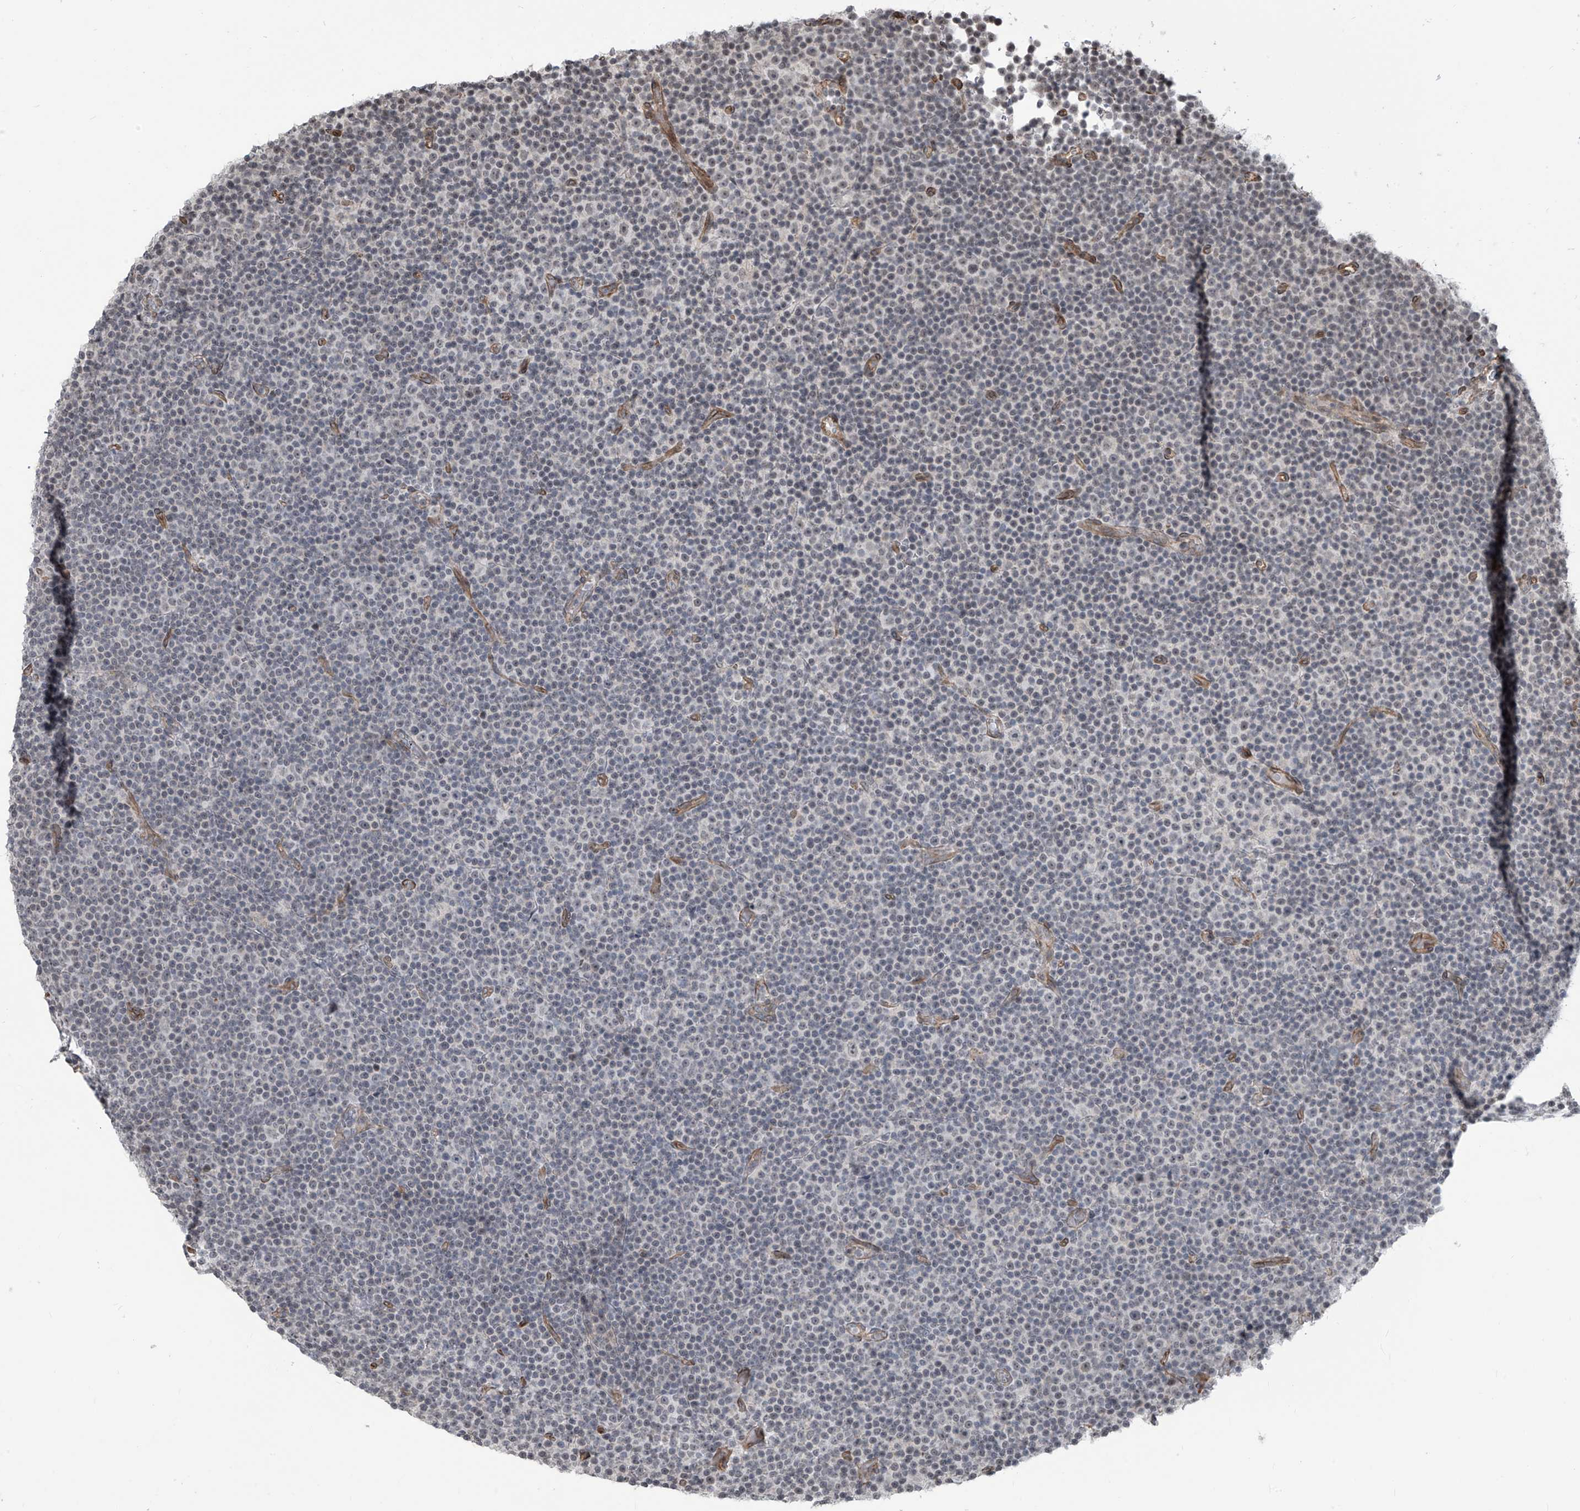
{"staining": {"intensity": "negative", "quantity": "none", "location": "none"}, "tissue": "lymphoma", "cell_type": "Tumor cells", "image_type": "cancer", "snomed": [{"axis": "morphology", "description": "Malignant lymphoma, non-Hodgkin's type, Low grade"}, {"axis": "topography", "description": "Lymph node"}], "caption": "IHC of human lymphoma demonstrates no expression in tumor cells.", "gene": "METAP1D", "patient": {"sex": "female", "age": 67}}